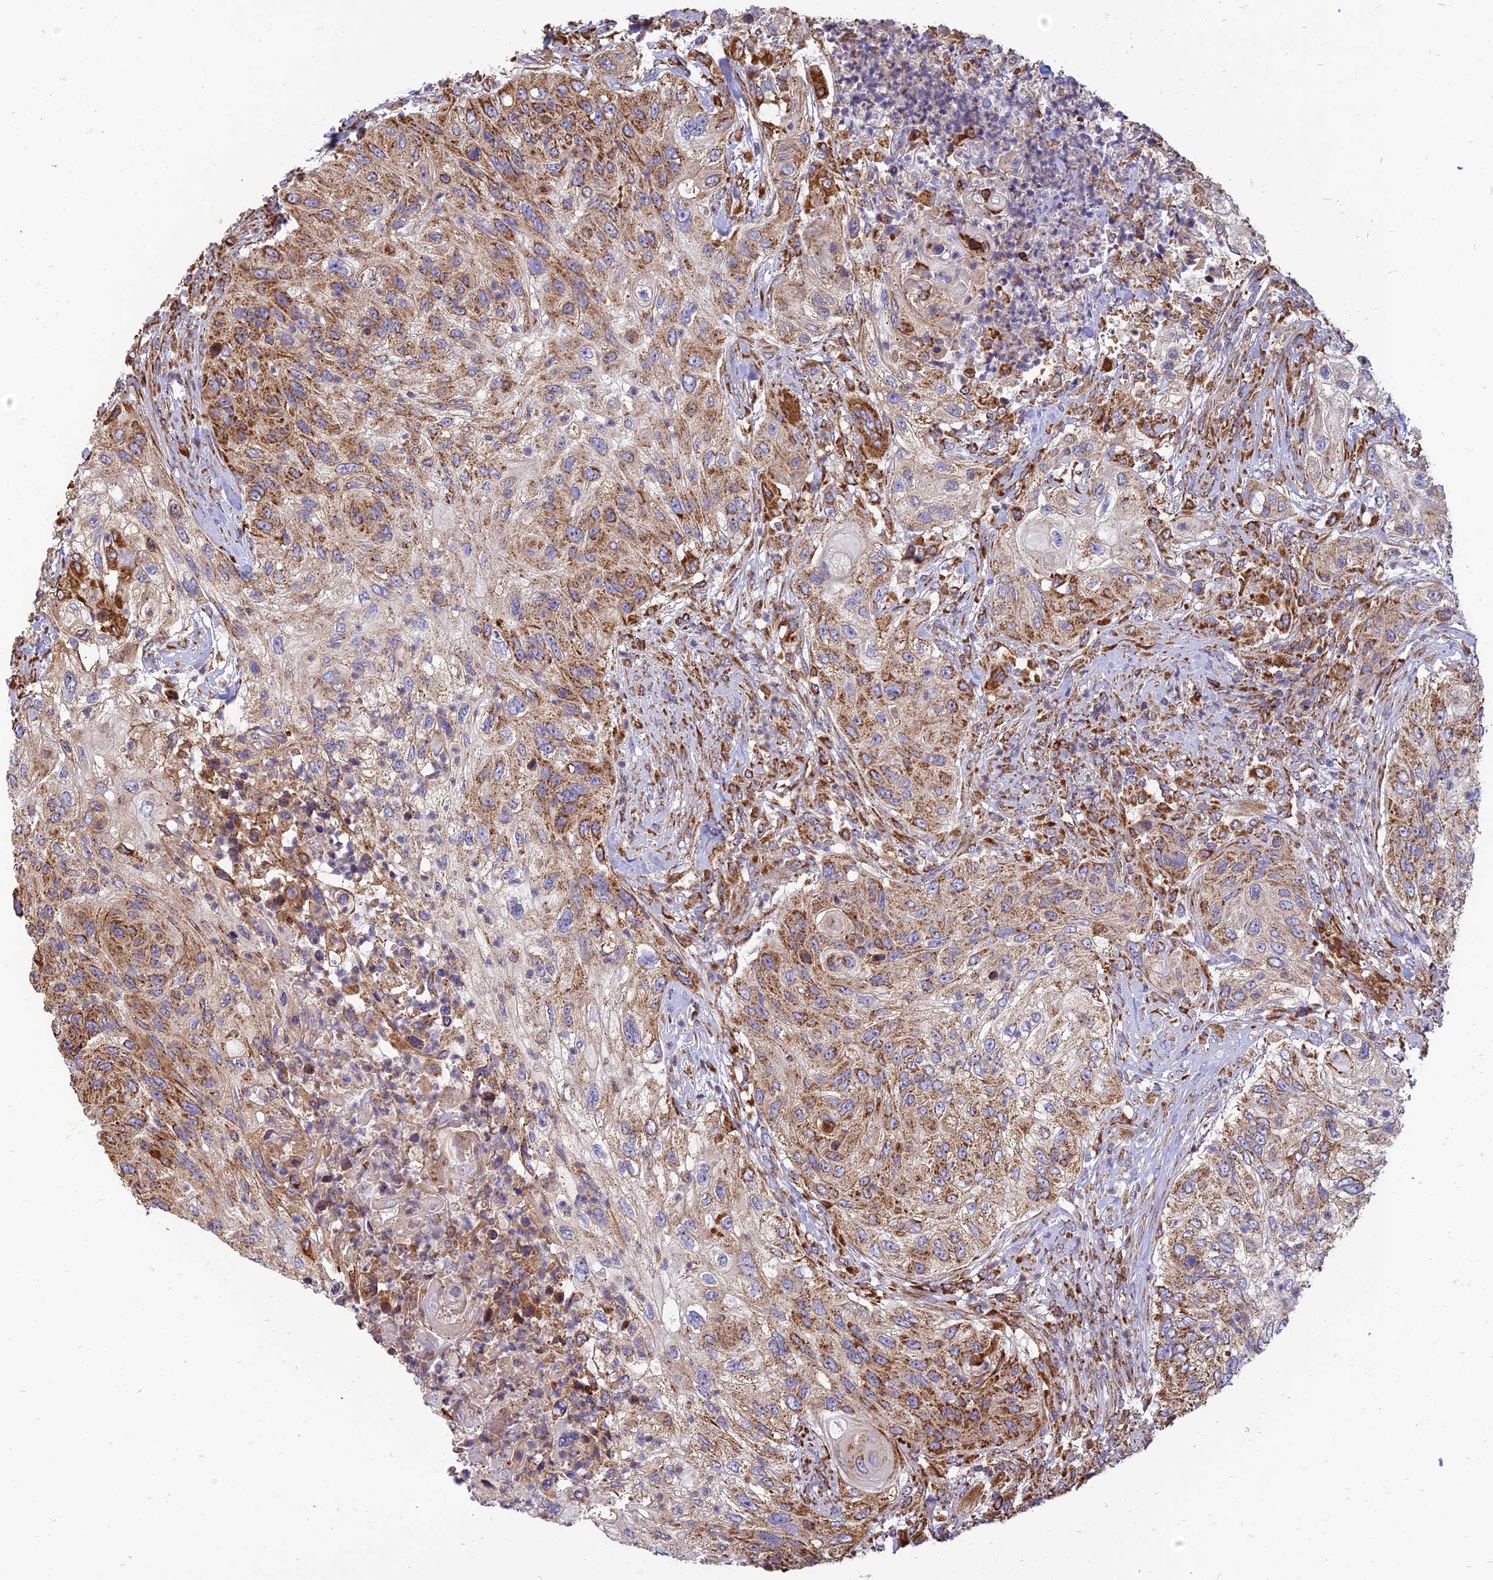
{"staining": {"intensity": "moderate", "quantity": ">75%", "location": "cytoplasmic/membranous"}, "tissue": "urothelial cancer", "cell_type": "Tumor cells", "image_type": "cancer", "snomed": [{"axis": "morphology", "description": "Urothelial carcinoma, High grade"}, {"axis": "topography", "description": "Urinary bladder"}], "caption": "IHC micrograph of human urothelial cancer stained for a protein (brown), which demonstrates medium levels of moderate cytoplasmic/membranous positivity in about >75% of tumor cells.", "gene": "THUMPD2", "patient": {"sex": "female", "age": 60}}